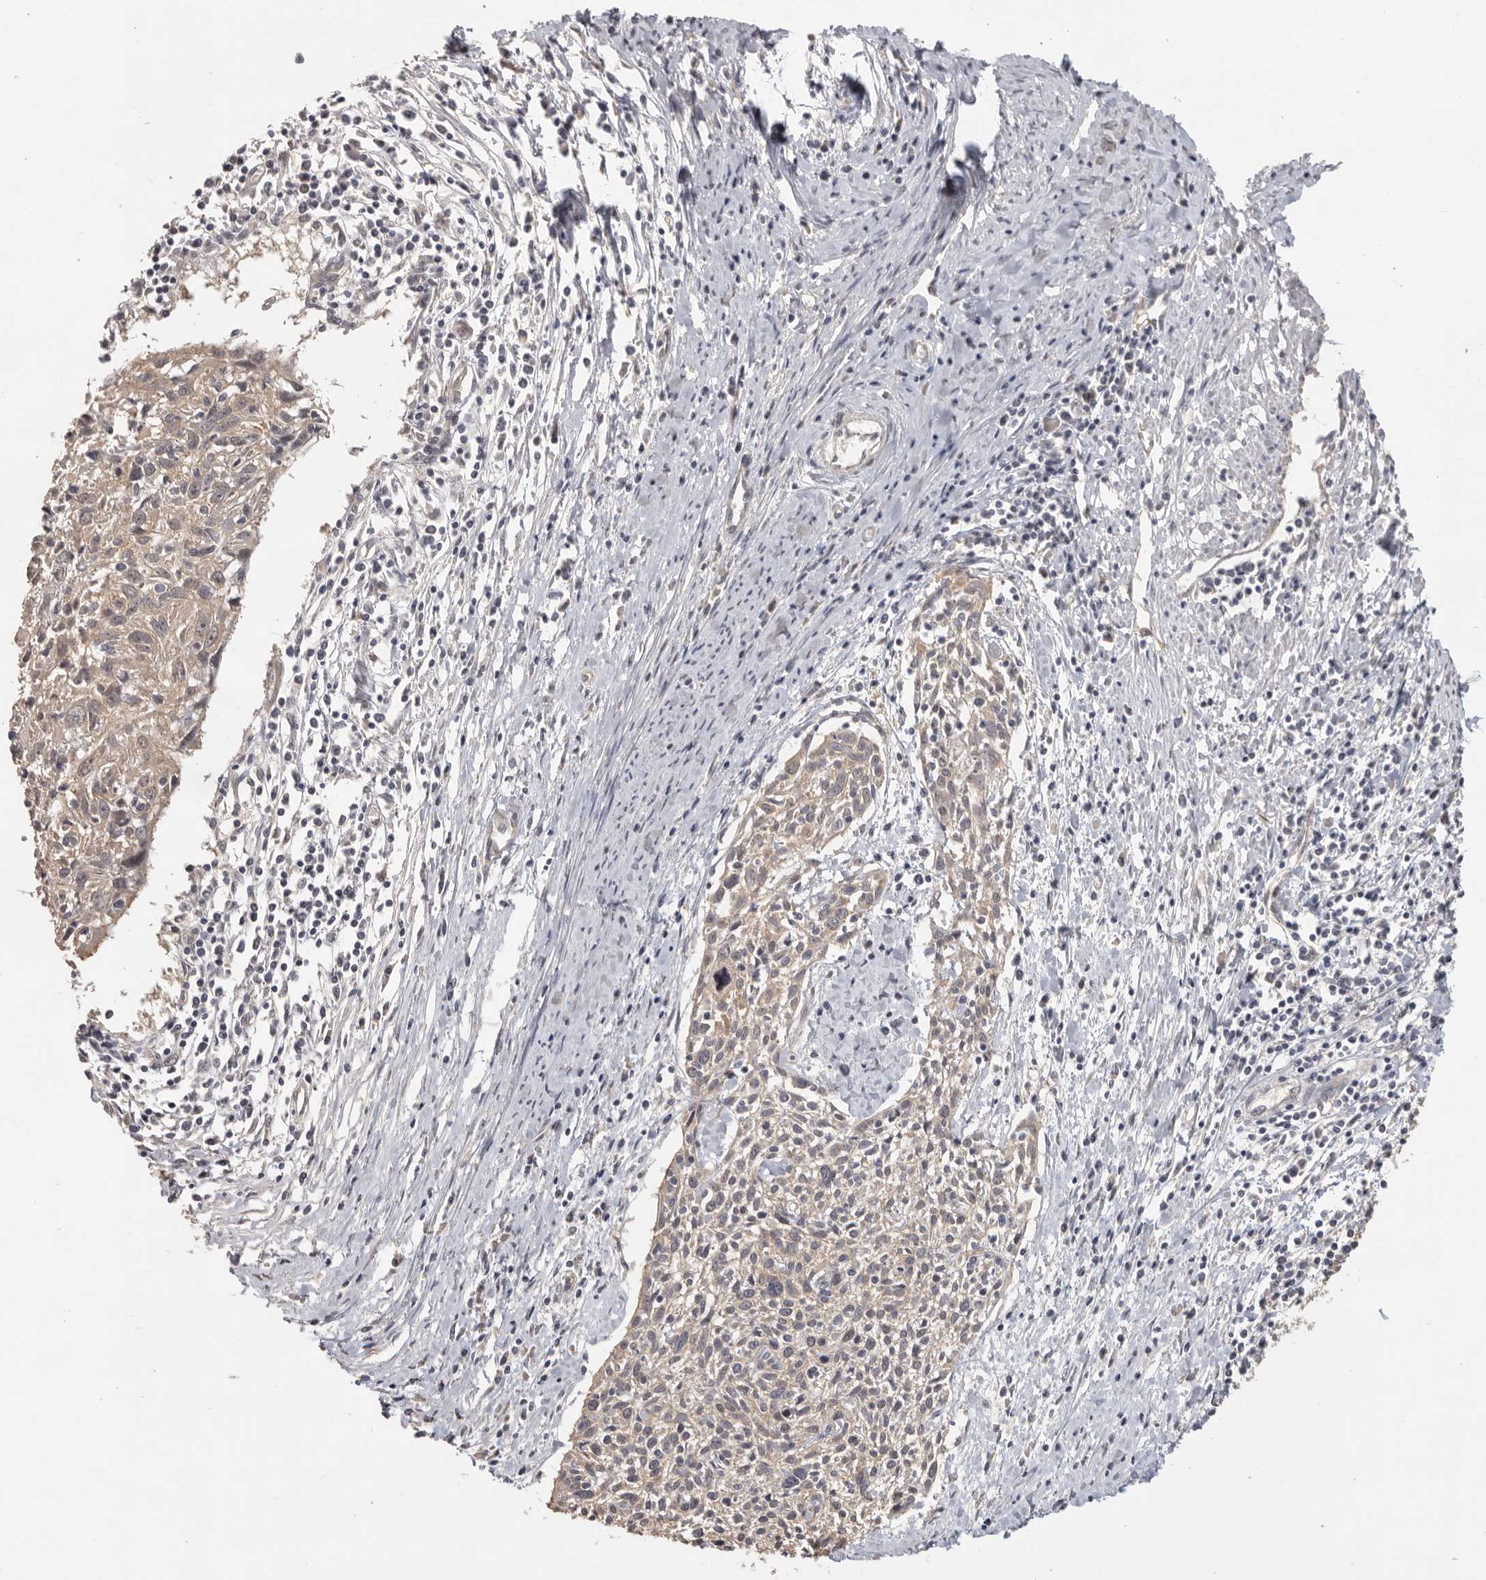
{"staining": {"intensity": "weak", "quantity": "25%-75%", "location": "cytoplasmic/membranous"}, "tissue": "cervical cancer", "cell_type": "Tumor cells", "image_type": "cancer", "snomed": [{"axis": "morphology", "description": "Squamous cell carcinoma, NOS"}, {"axis": "topography", "description": "Cervix"}], "caption": "Squamous cell carcinoma (cervical) tissue exhibits weak cytoplasmic/membranous staining in approximately 25%-75% of tumor cells, visualized by immunohistochemistry.", "gene": "BAIAP2", "patient": {"sex": "female", "age": 51}}